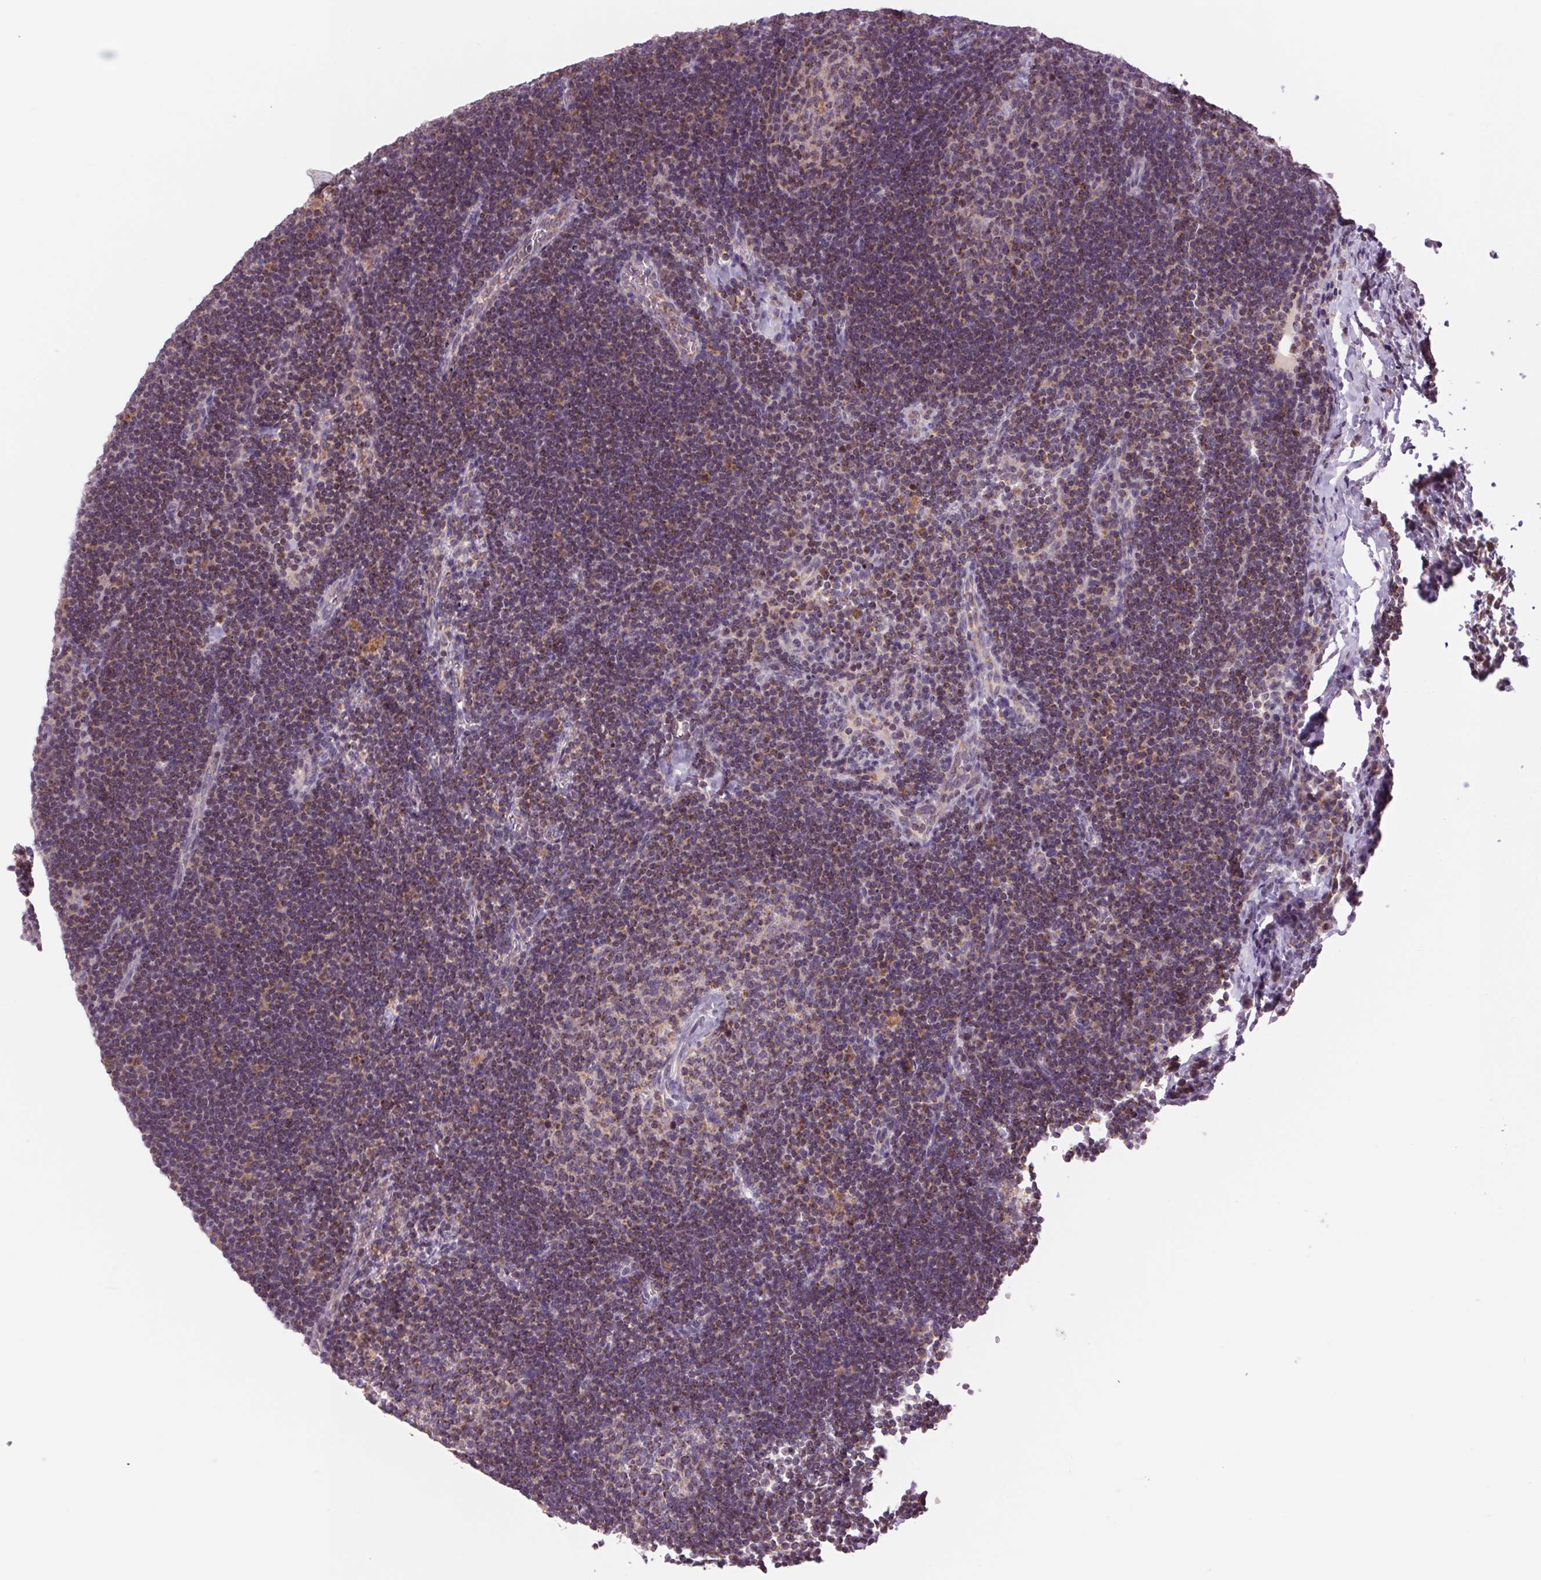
{"staining": {"intensity": "negative", "quantity": "none", "location": "none"}, "tissue": "lymph node", "cell_type": "Germinal center cells", "image_type": "normal", "snomed": [{"axis": "morphology", "description": "Normal tissue, NOS"}, {"axis": "topography", "description": "Lymph node"}], "caption": "An image of lymph node stained for a protein displays no brown staining in germinal center cells.", "gene": "COX6A1", "patient": {"sex": "male", "age": 67}}